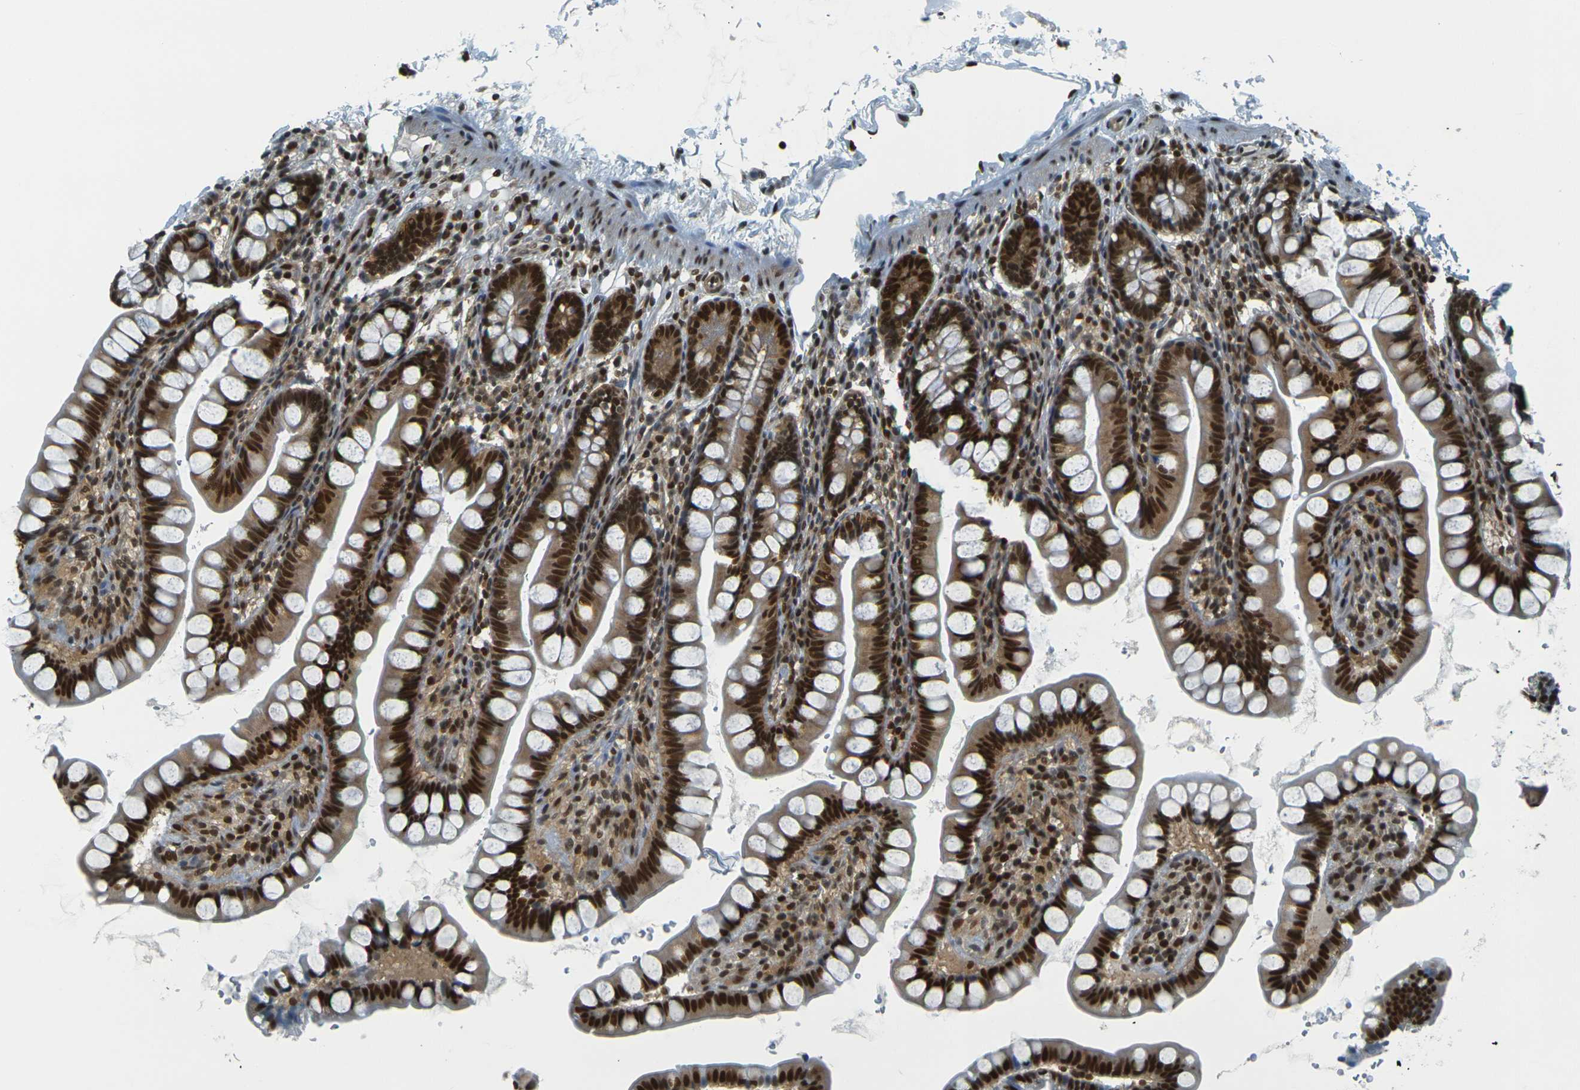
{"staining": {"intensity": "strong", "quantity": ">75%", "location": "cytoplasmic/membranous,nuclear"}, "tissue": "small intestine", "cell_type": "Glandular cells", "image_type": "normal", "snomed": [{"axis": "morphology", "description": "Normal tissue, NOS"}, {"axis": "topography", "description": "Small intestine"}], "caption": "This micrograph shows IHC staining of benign small intestine, with high strong cytoplasmic/membranous,nuclear expression in approximately >75% of glandular cells.", "gene": "NHEJ1", "patient": {"sex": "female", "age": 84}}